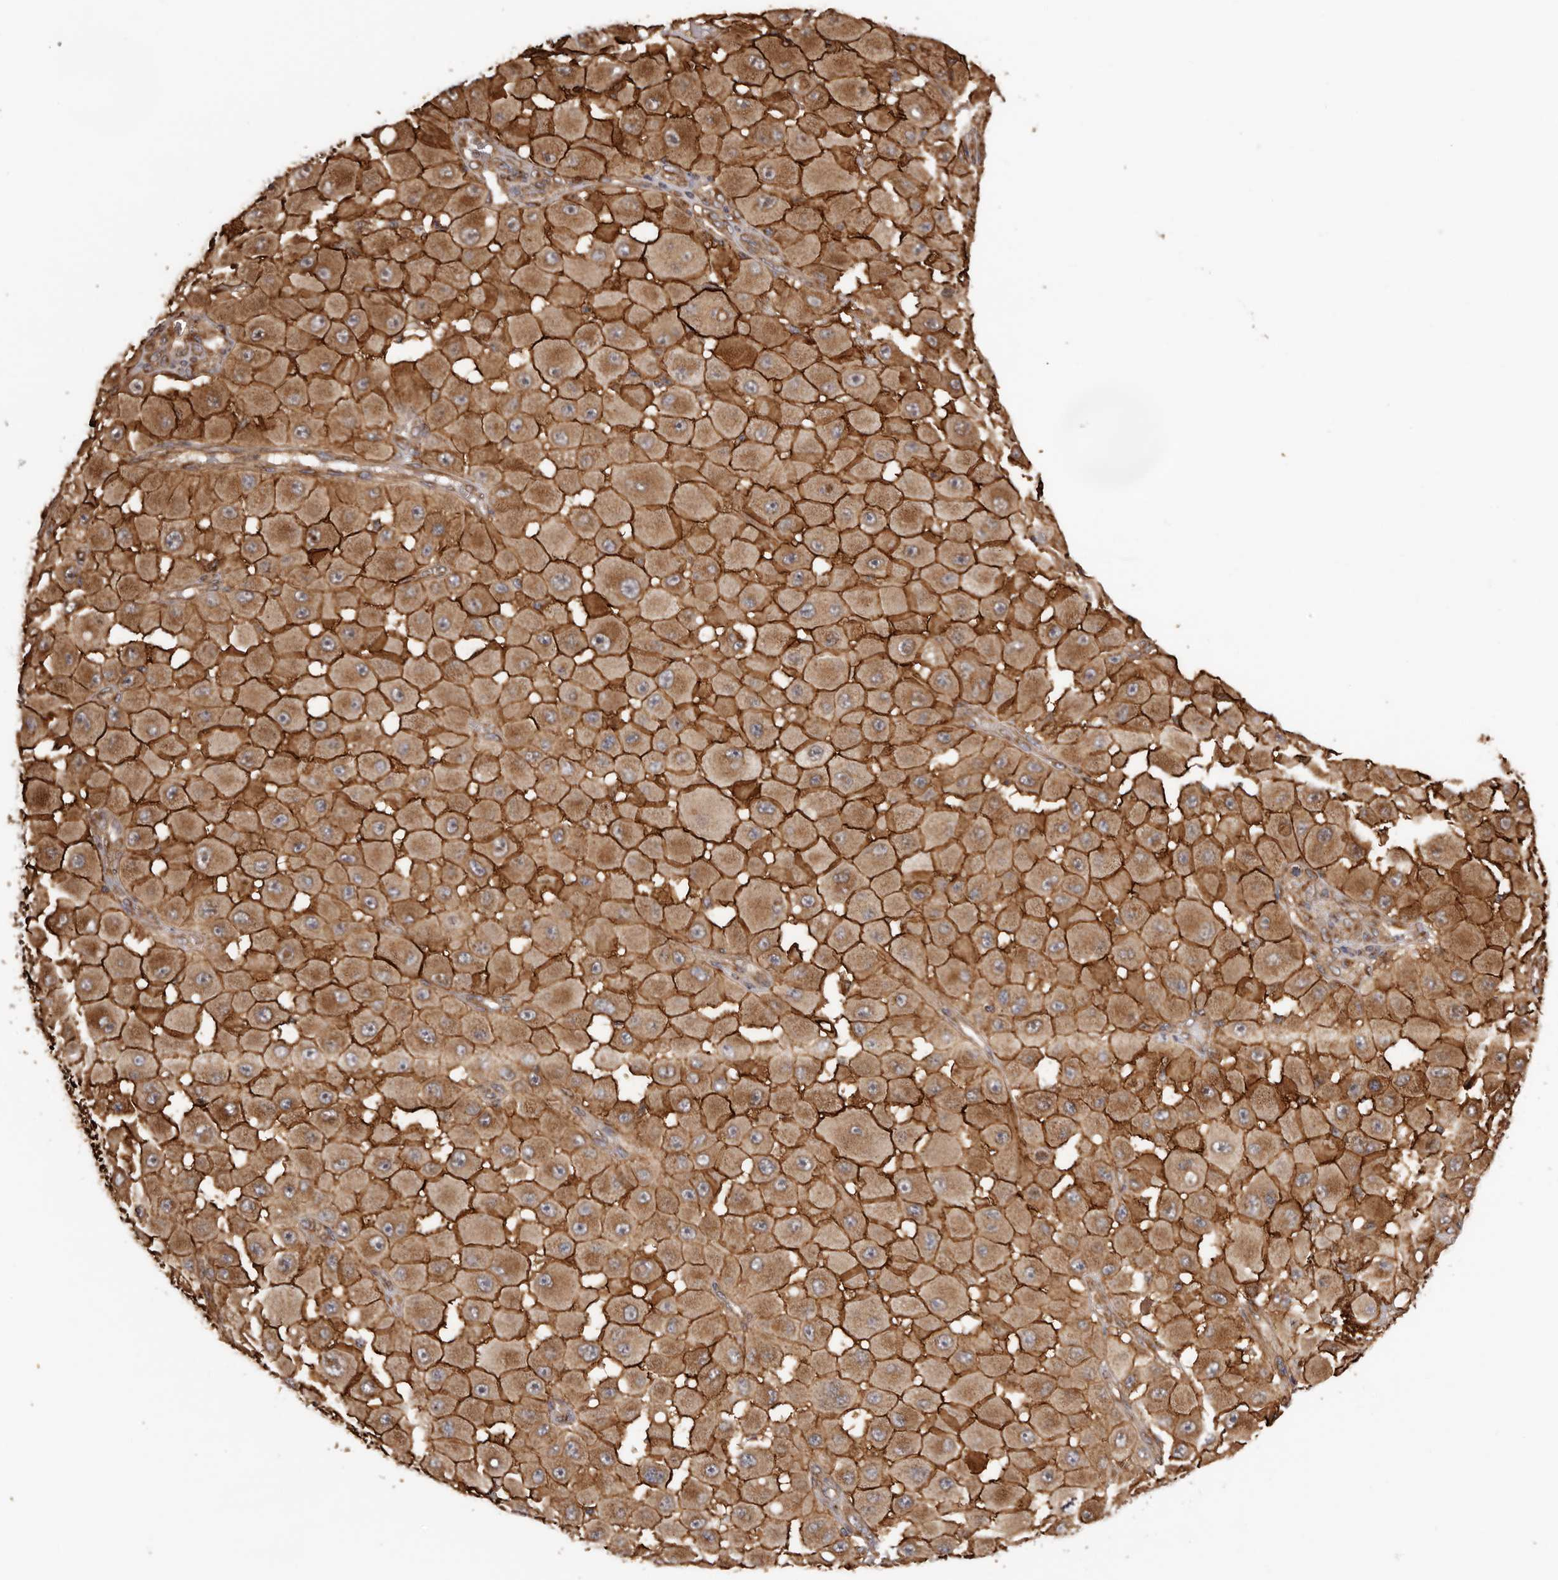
{"staining": {"intensity": "strong", "quantity": ">75%", "location": "cytoplasmic/membranous,nuclear"}, "tissue": "melanoma", "cell_type": "Tumor cells", "image_type": "cancer", "snomed": [{"axis": "morphology", "description": "Malignant melanoma, NOS"}, {"axis": "topography", "description": "Skin"}], "caption": "Immunohistochemistry (IHC) histopathology image of human malignant melanoma stained for a protein (brown), which reveals high levels of strong cytoplasmic/membranous and nuclear expression in about >75% of tumor cells.", "gene": "GPR27", "patient": {"sex": "female", "age": 81}}